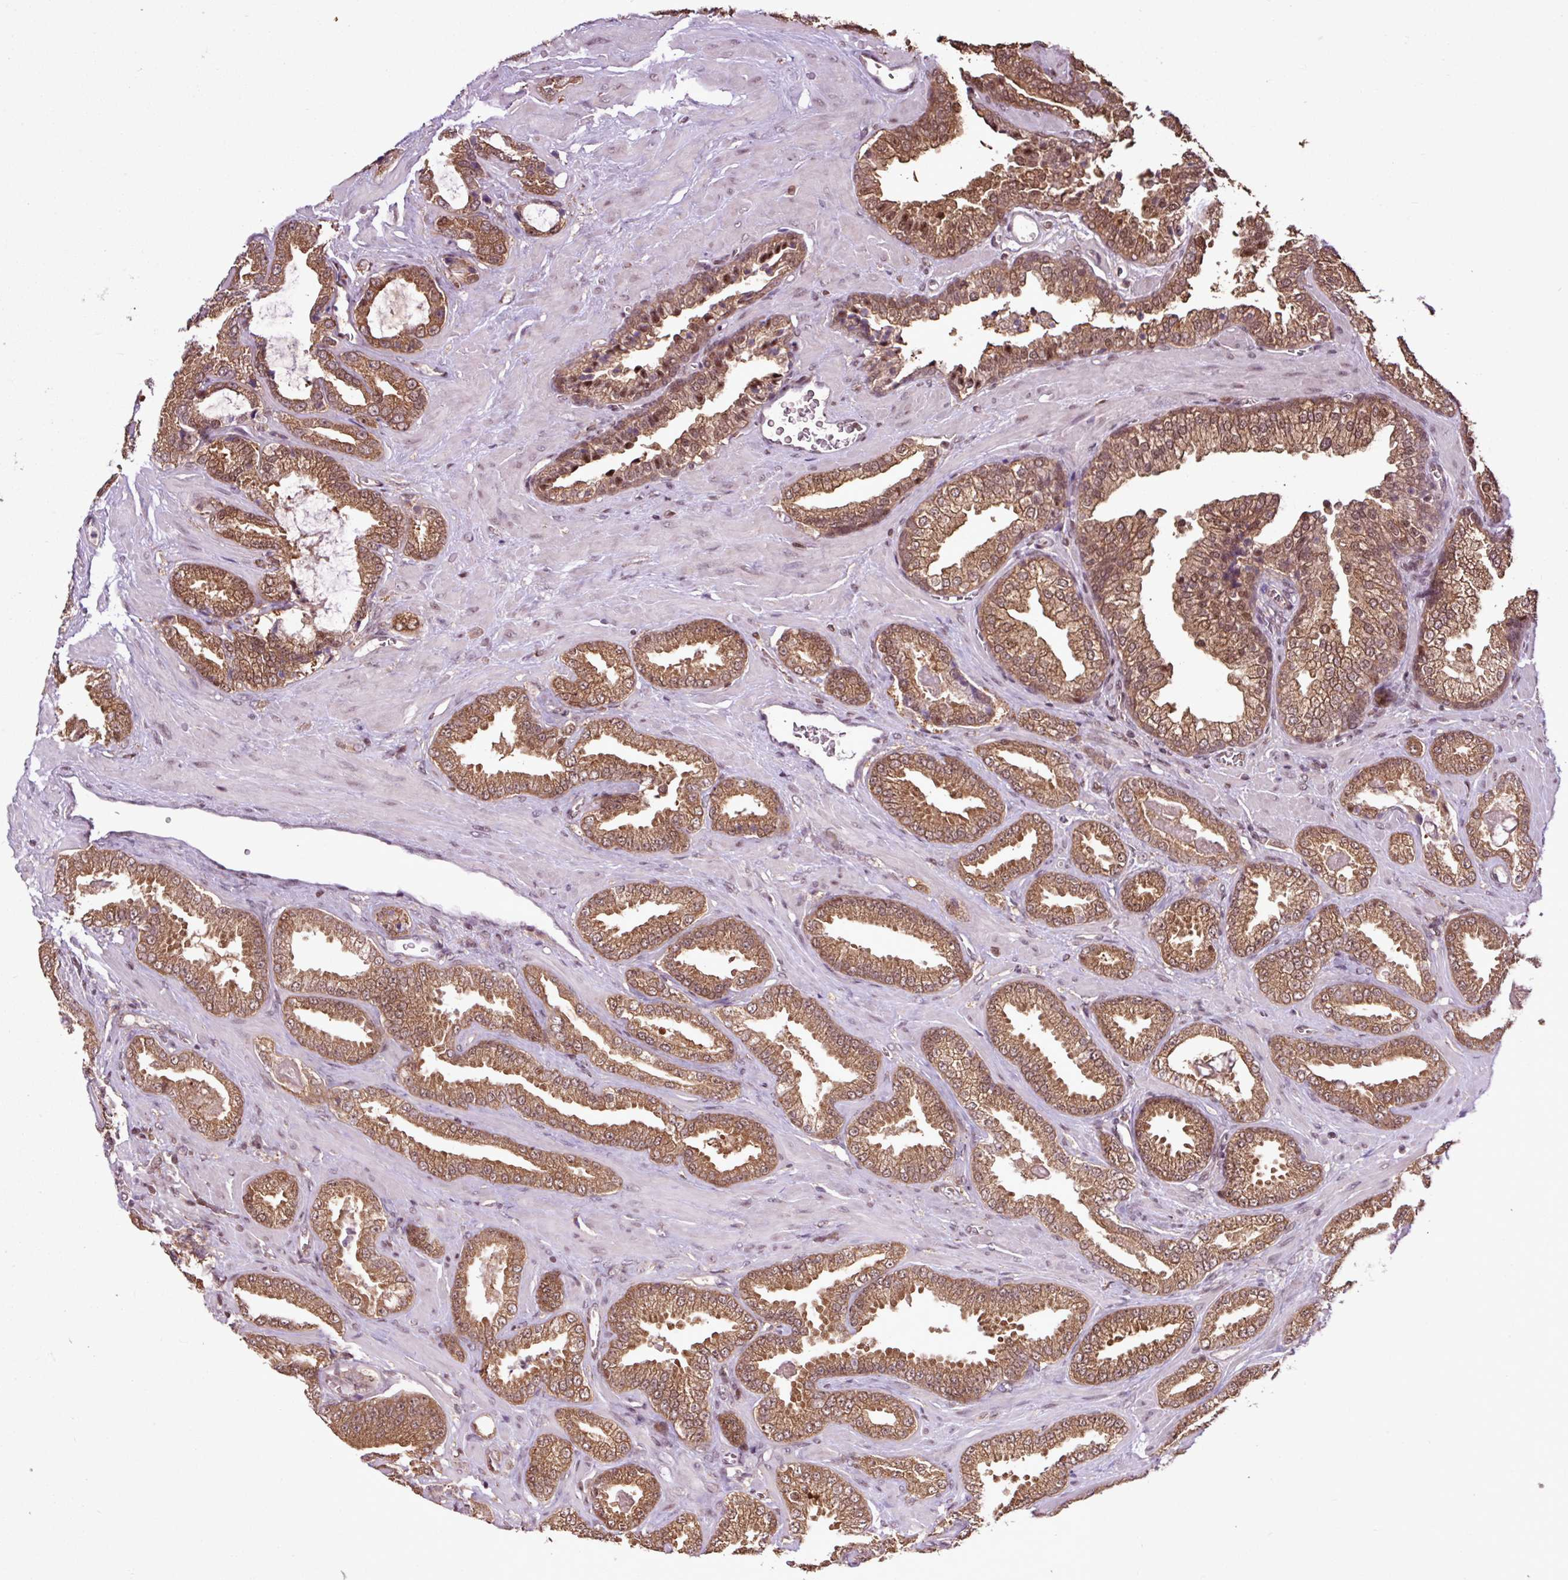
{"staining": {"intensity": "moderate", "quantity": ">75%", "location": "cytoplasmic/membranous,nuclear"}, "tissue": "prostate cancer", "cell_type": "Tumor cells", "image_type": "cancer", "snomed": [{"axis": "morphology", "description": "Adenocarcinoma, Low grade"}, {"axis": "topography", "description": "Prostate"}], "caption": "This histopathology image exhibits prostate cancer (low-grade adenocarcinoma) stained with immunohistochemistry to label a protein in brown. The cytoplasmic/membranous and nuclear of tumor cells show moderate positivity for the protein. Nuclei are counter-stained blue.", "gene": "ITPKC", "patient": {"sex": "male", "age": 62}}